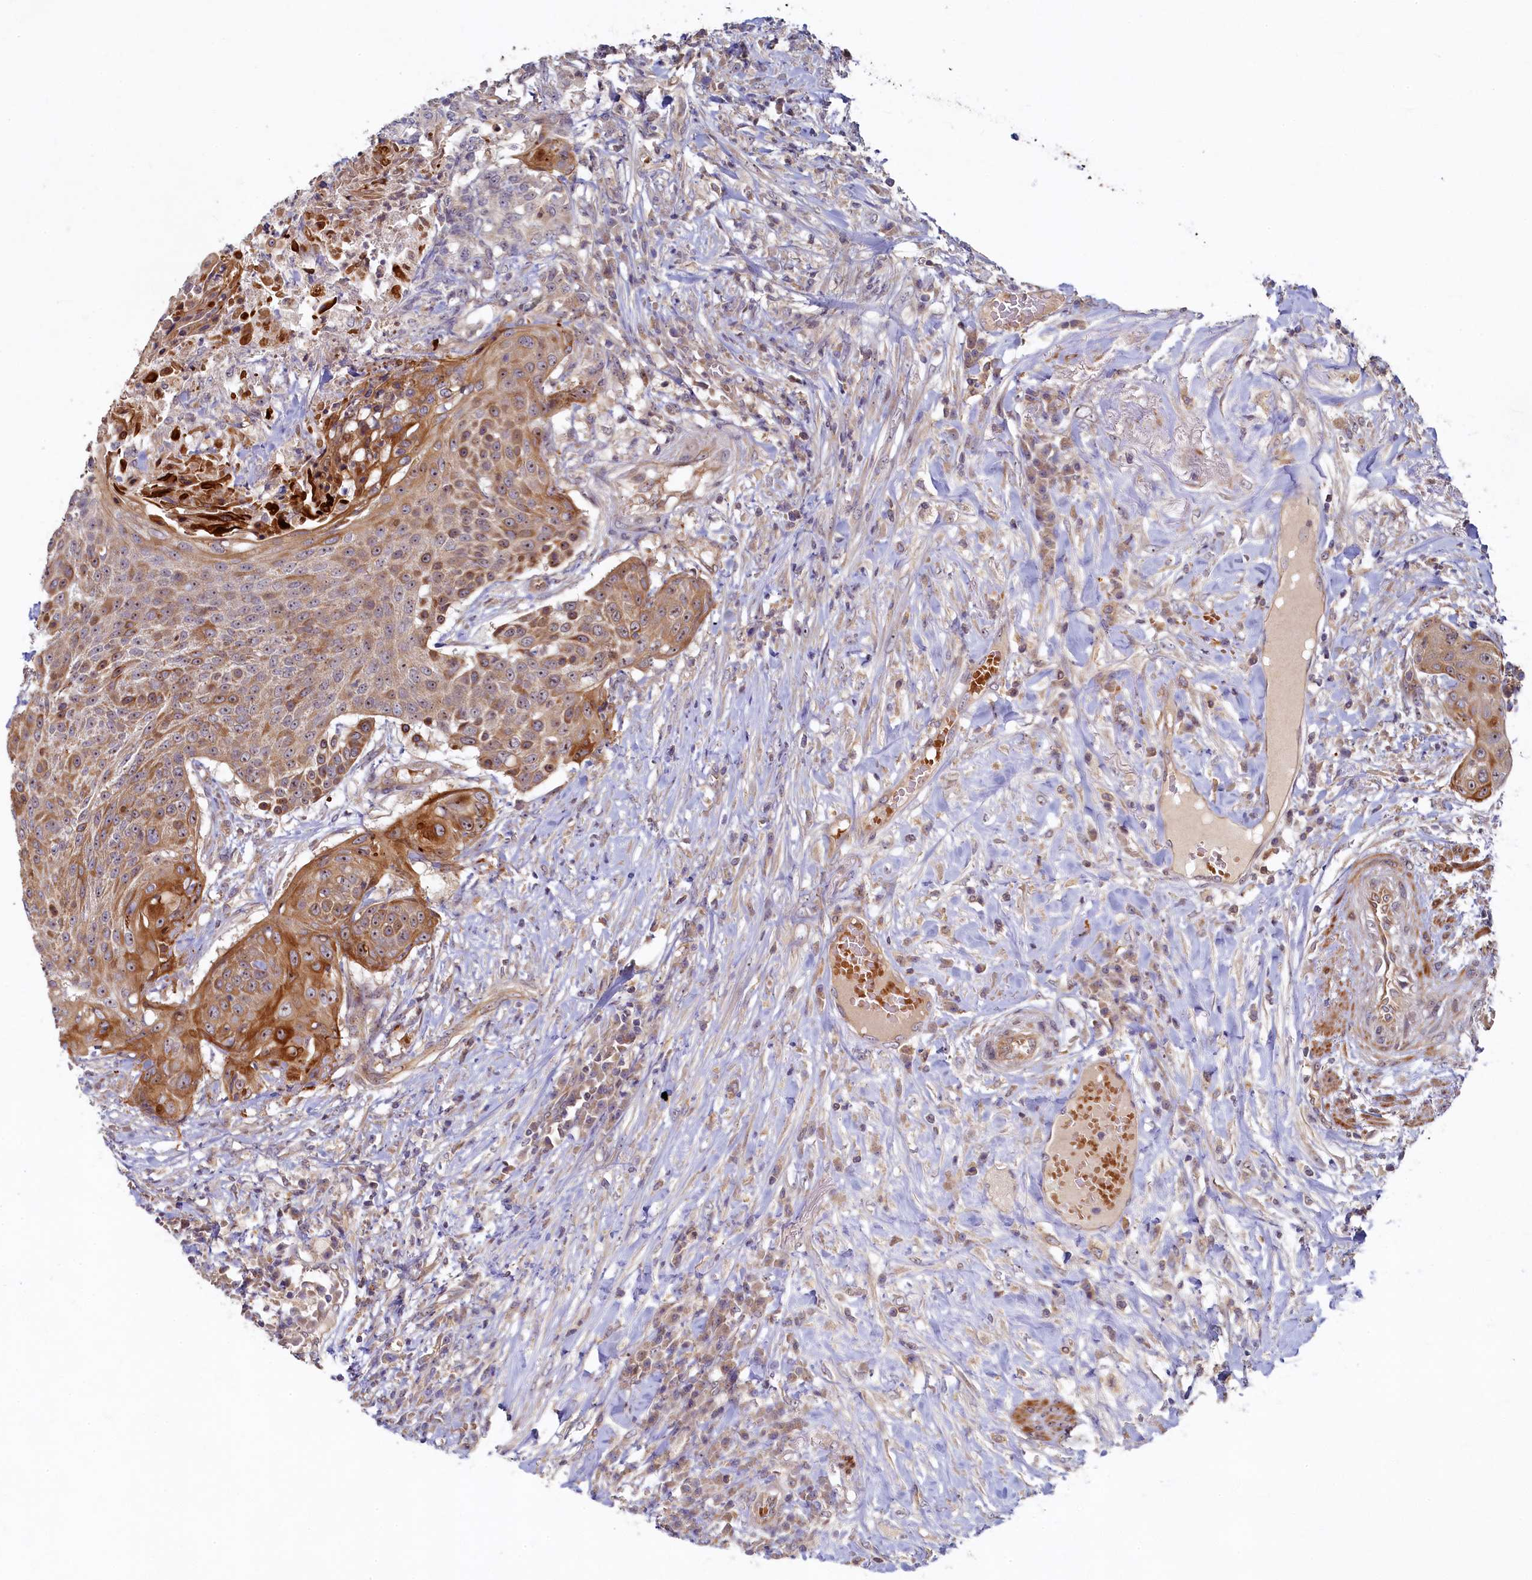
{"staining": {"intensity": "moderate", "quantity": "25%-75%", "location": "cytoplasmic/membranous"}, "tissue": "urothelial cancer", "cell_type": "Tumor cells", "image_type": "cancer", "snomed": [{"axis": "morphology", "description": "Urothelial carcinoma, High grade"}, {"axis": "topography", "description": "Urinary bladder"}], "caption": "A brown stain shows moderate cytoplasmic/membranous positivity of a protein in urothelial carcinoma (high-grade) tumor cells. (IHC, brightfield microscopy, high magnification).", "gene": "CEP20", "patient": {"sex": "female", "age": 63}}